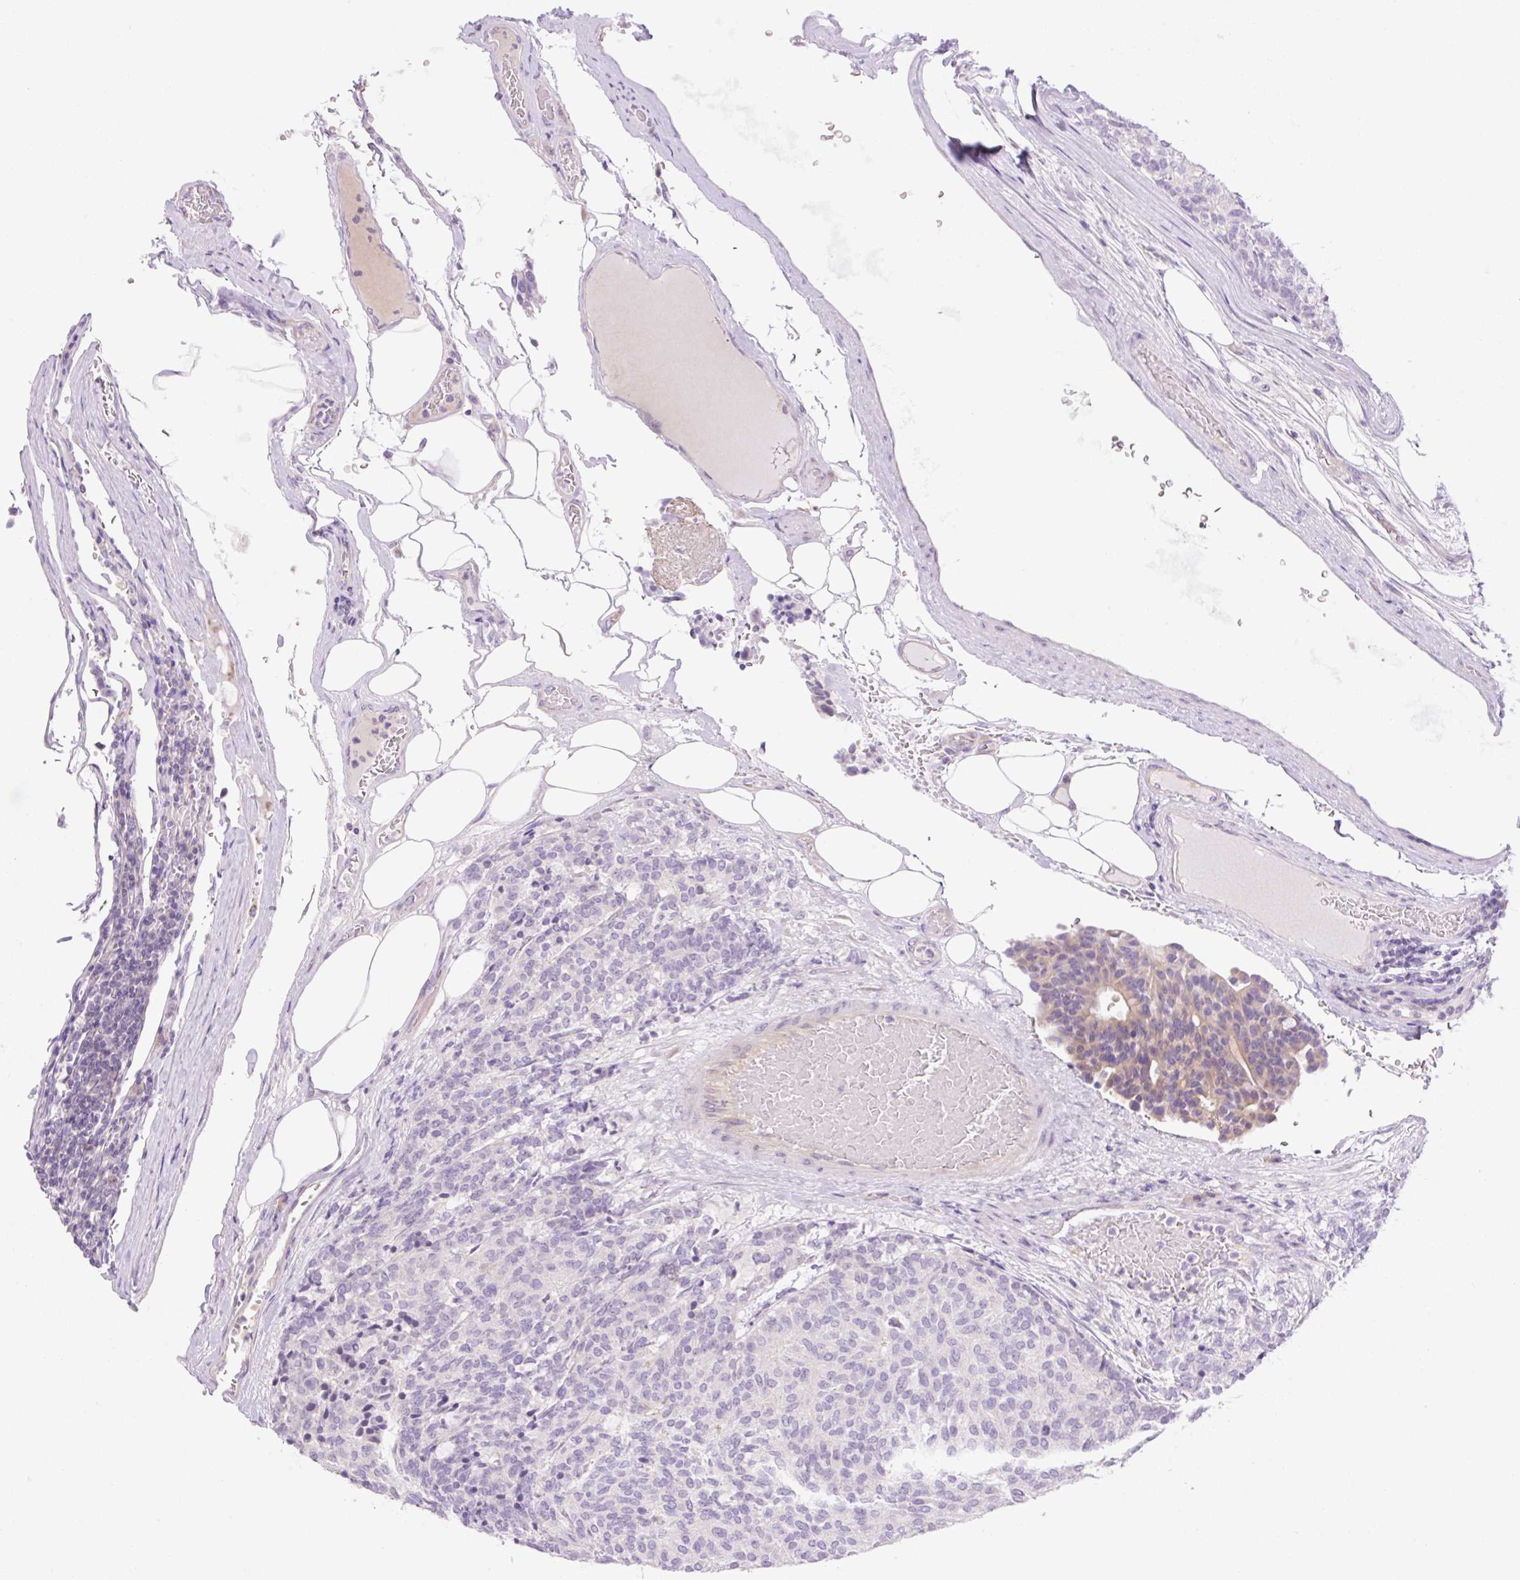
{"staining": {"intensity": "negative", "quantity": "none", "location": "none"}, "tissue": "carcinoid", "cell_type": "Tumor cells", "image_type": "cancer", "snomed": [{"axis": "morphology", "description": "Carcinoid, malignant, NOS"}, {"axis": "topography", "description": "Pancreas"}], "caption": "DAB immunohistochemical staining of human carcinoid displays no significant staining in tumor cells.", "gene": "GRID2", "patient": {"sex": "female", "age": 54}}